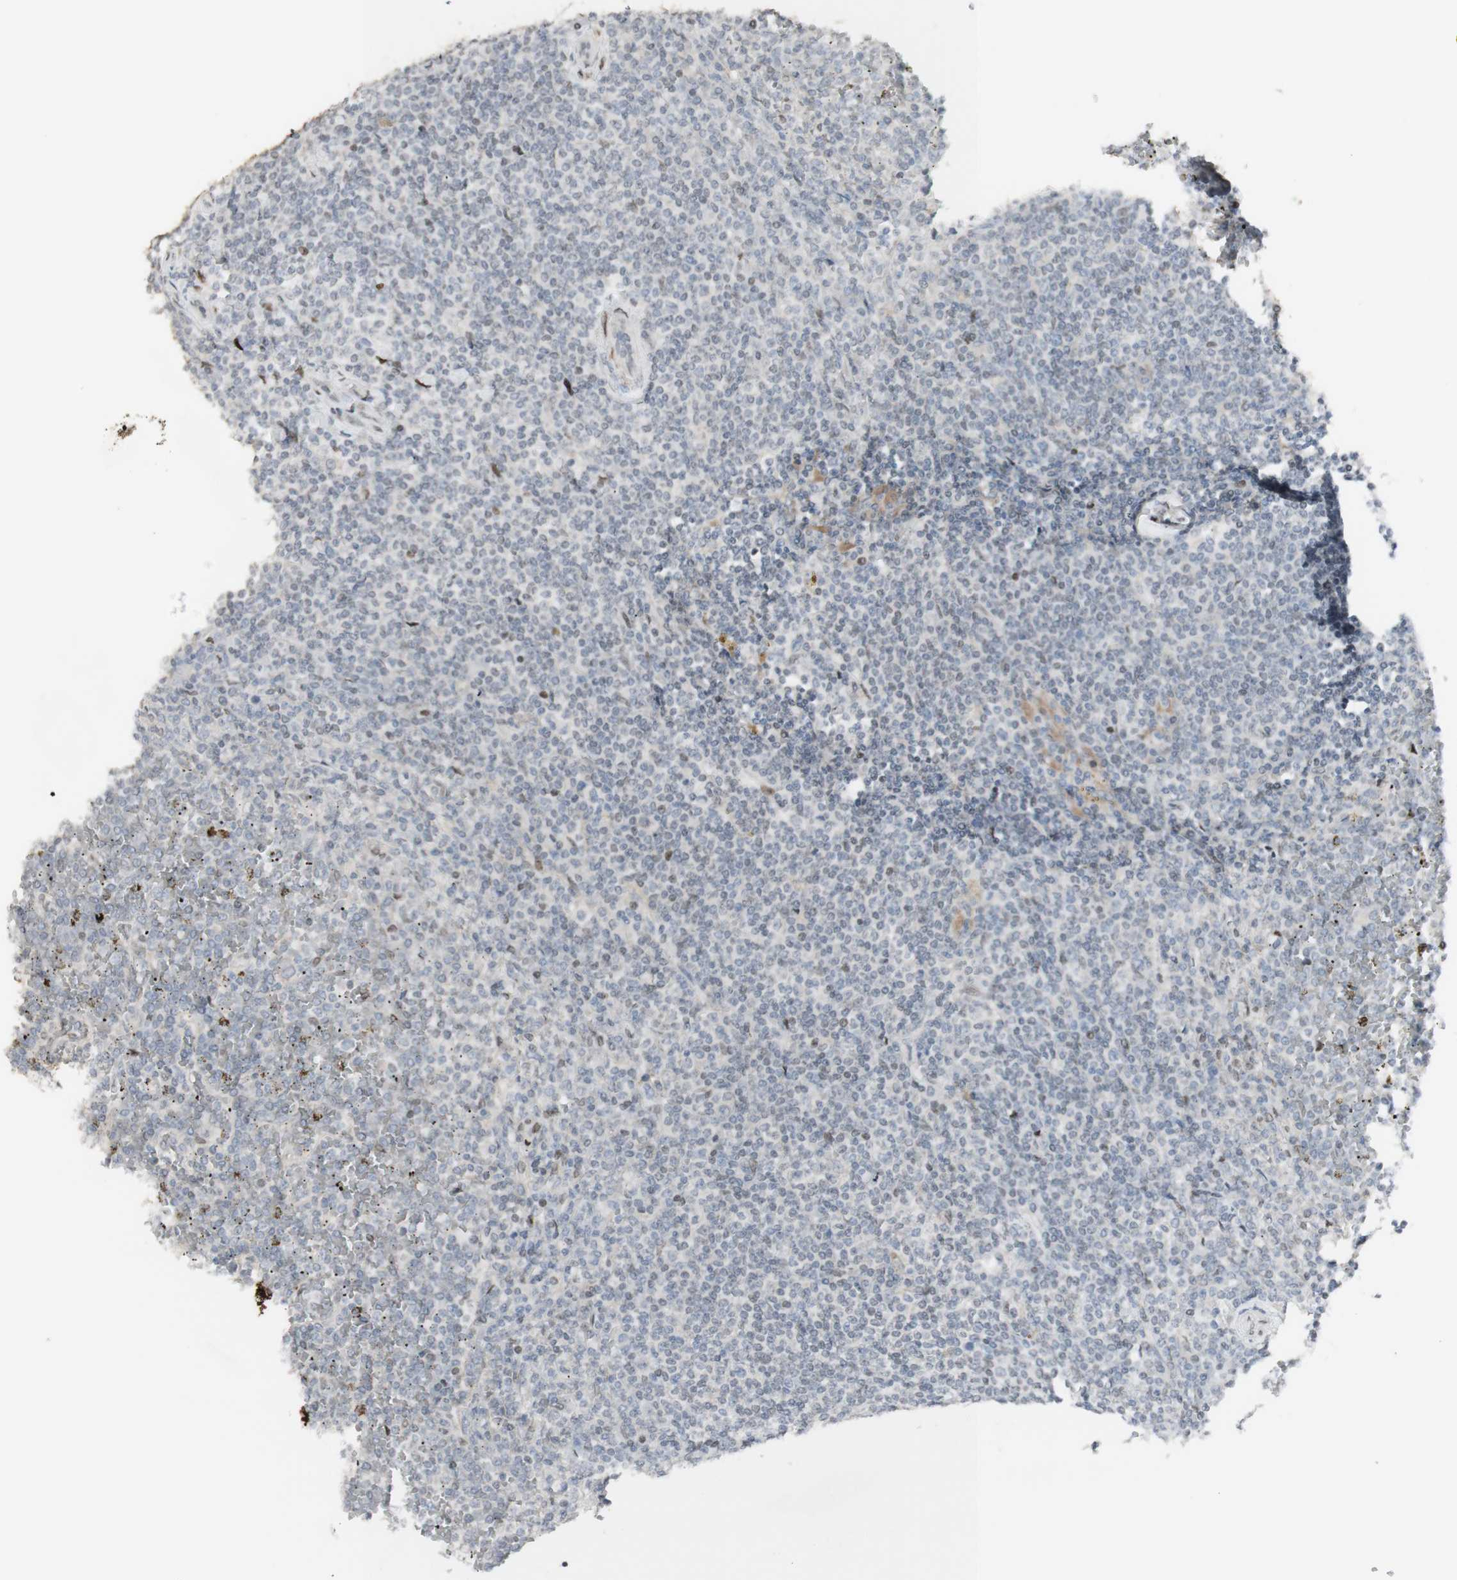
{"staining": {"intensity": "negative", "quantity": "none", "location": "none"}, "tissue": "lymphoma", "cell_type": "Tumor cells", "image_type": "cancer", "snomed": [{"axis": "morphology", "description": "Malignant lymphoma, non-Hodgkin's type, Low grade"}, {"axis": "topography", "description": "Spleen"}], "caption": "Immunohistochemistry (IHC) of human lymphoma reveals no staining in tumor cells. (DAB immunohistochemistry (IHC) with hematoxylin counter stain).", "gene": "C1orf116", "patient": {"sex": "female", "age": 19}}